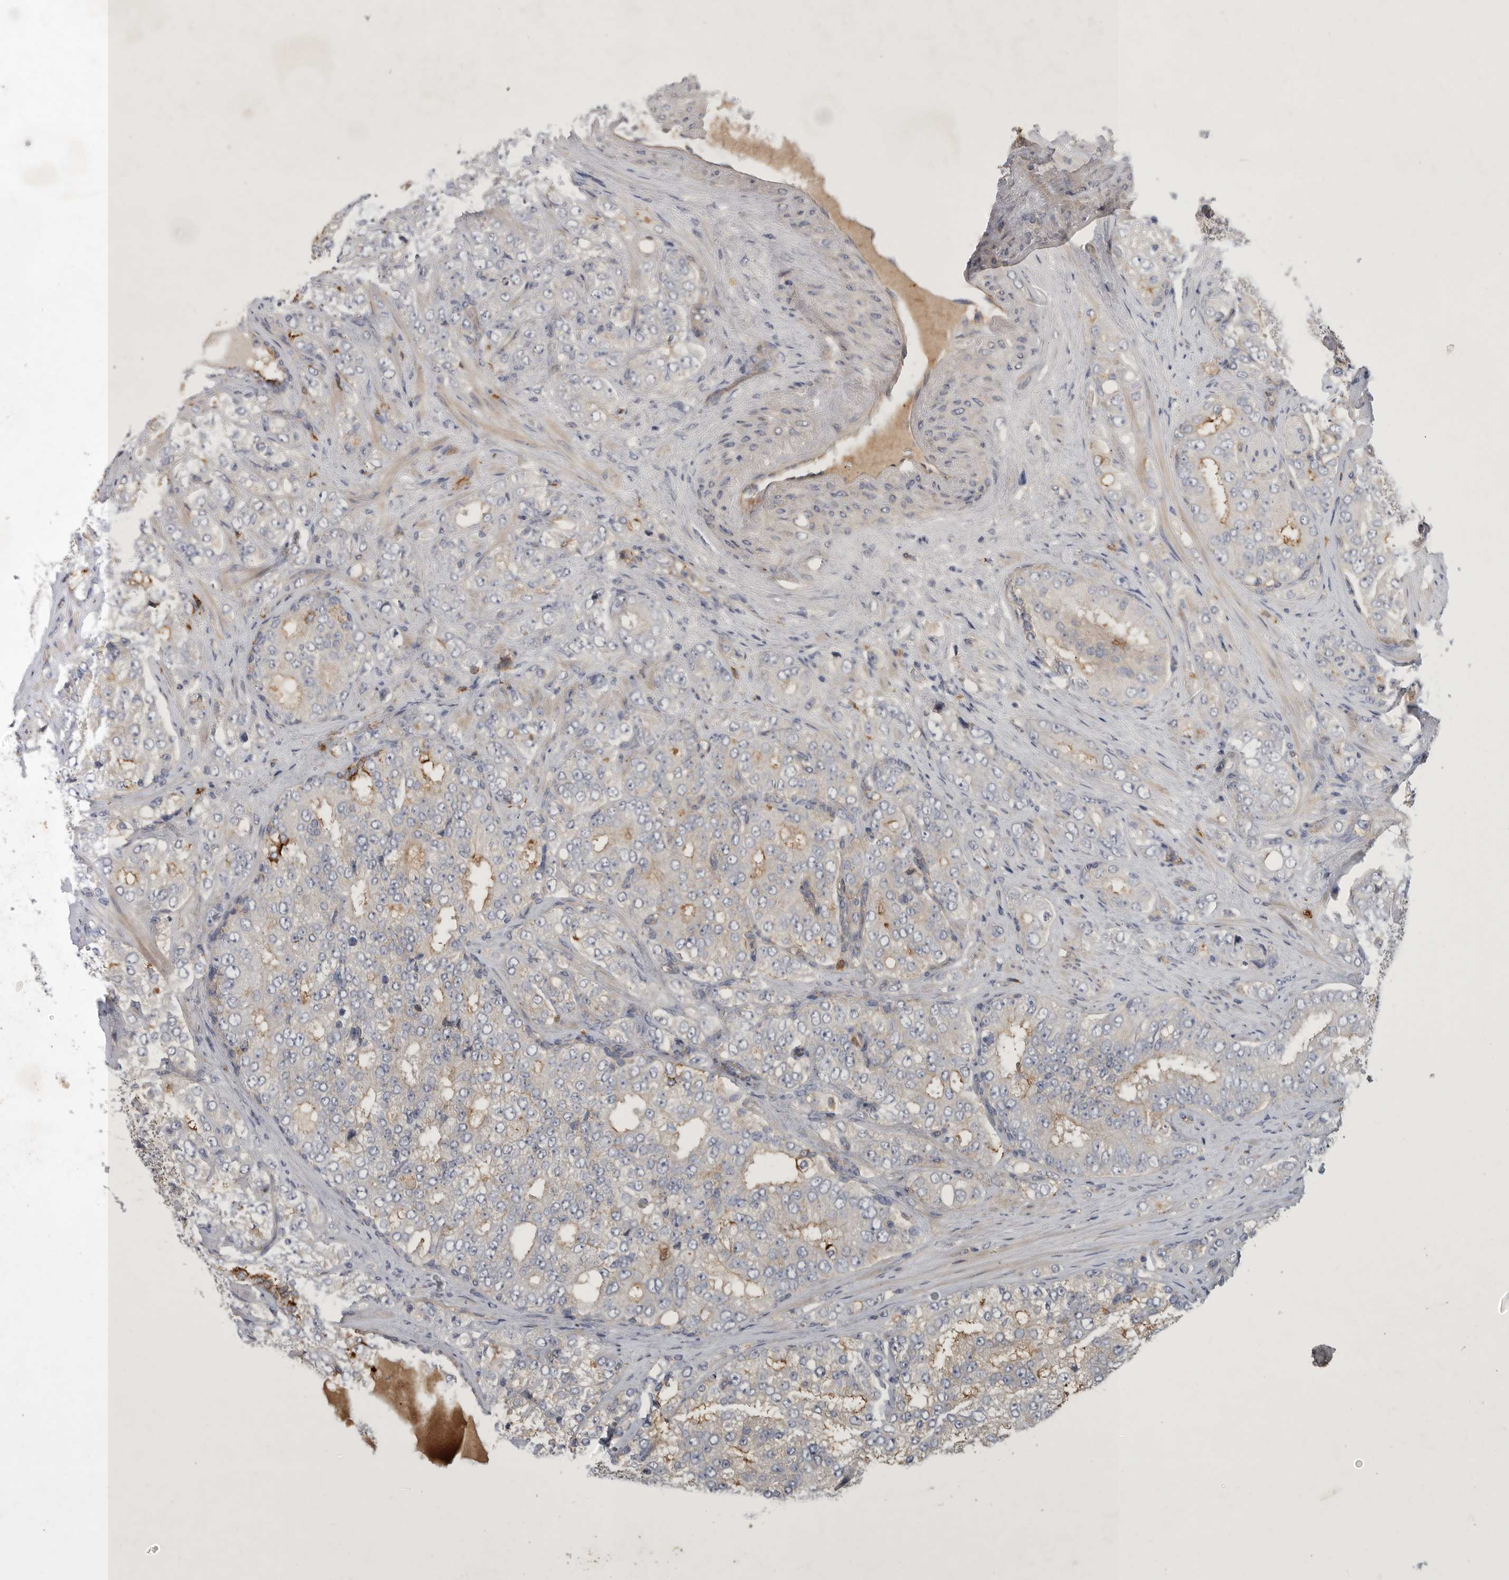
{"staining": {"intensity": "weak", "quantity": "<25%", "location": "cytoplasmic/membranous"}, "tissue": "prostate cancer", "cell_type": "Tumor cells", "image_type": "cancer", "snomed": [{"axis": "morphology", "description": "Adenocarcinoma, High grade"}, {"axis": "topography", "description": "Prostate"}], "caption": "DAB immunohistochemical staining of prostate adenocarcinoma (high-grade) displays no significant expression in tumor cells. (DAB (3,3'-diaminobenzidine) IHC visualized using brightfield microscopy, high magnification).", "gene": "MLPH", "patient": {"sex": "male", "age": 58}}